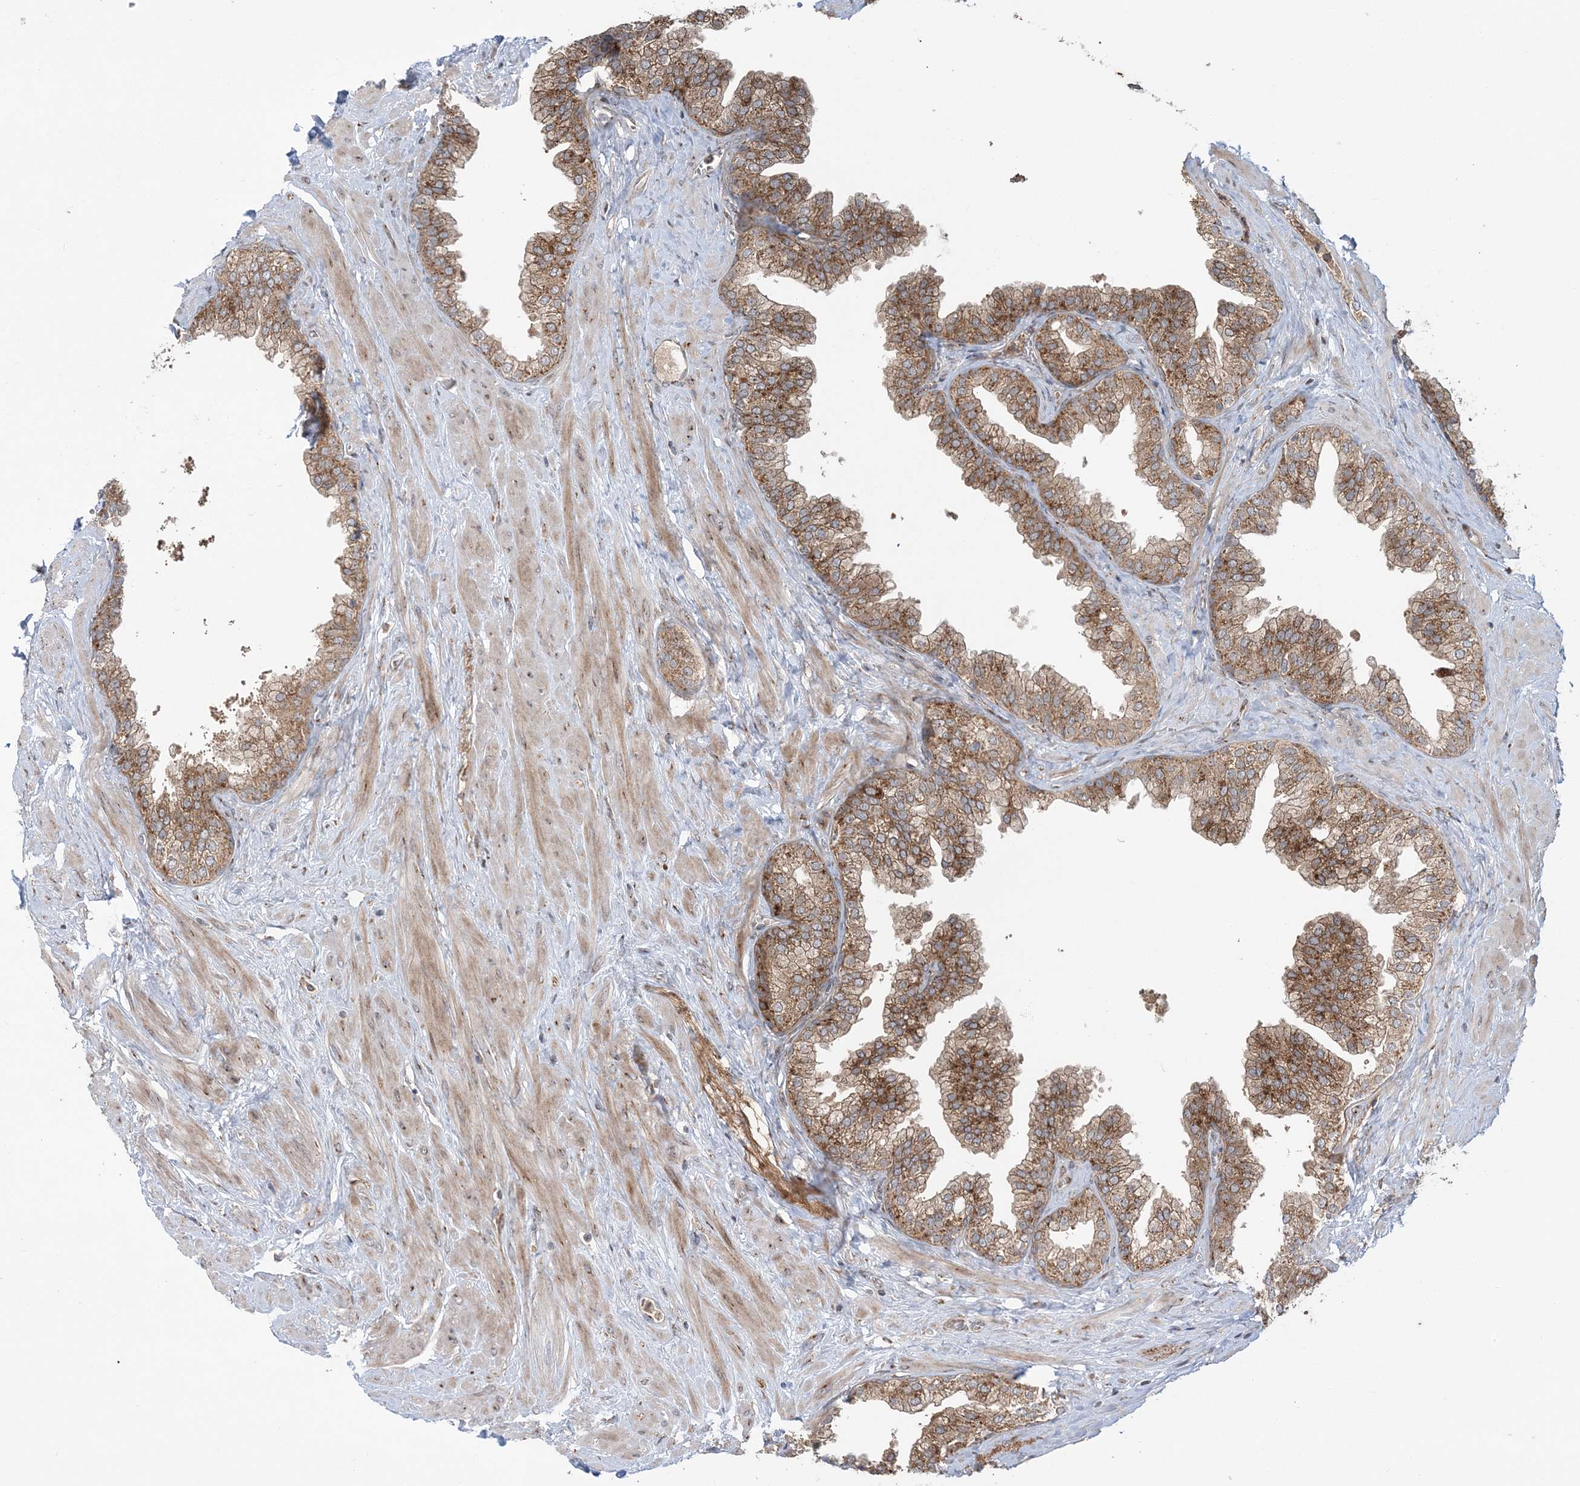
{"staining": {"intensity": "moderate", "quantity": ">75%", "location": "cytoplasmic/membranous"}, "tissue": "prostate", "cell_type": "Glandular cells", "image_type": "normal", "snomed": [{"axis": "morphology", "description": "Normal tissue, NOS"}, {"axis": "morphology", "description": "Urothelial carcinoma, Low grade"}, {"axis": "topography", "description": "Urinary bladder"}, {"axis": "topography", "description": "Prostate"}], "caption": "A brown stain highlights moderate cytoplasmic/membranous staining of a protein in glandular cells of normal human prostate. The protein is stained brown, and the nuclei are stained in blue (DAB (3,3'-diaminobenzidine) IHC with brightfield microscopy, high magnification).", "gene": "ABCC3", "patient": {"sex": "male", "age": 60}}